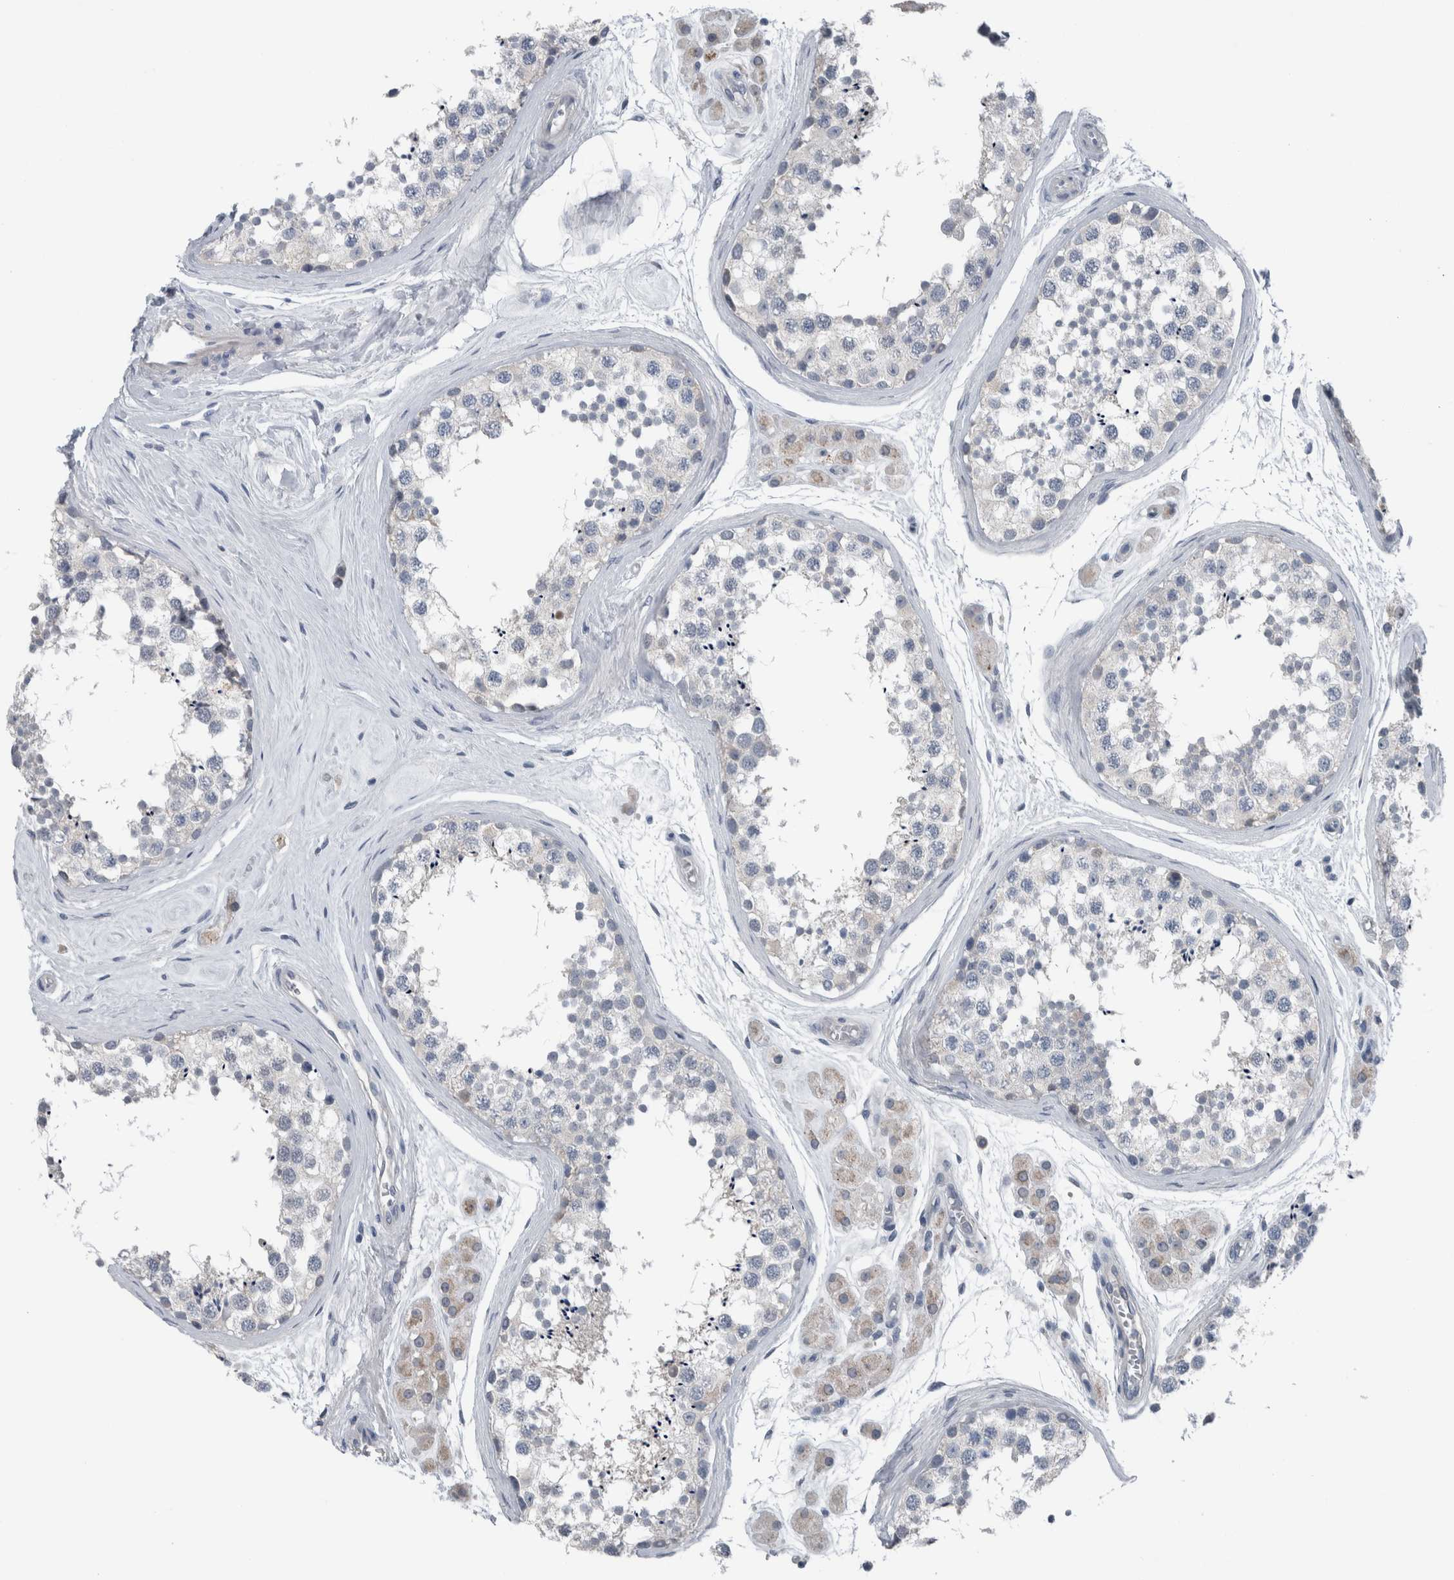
{"staining": {"intensity": "negative", "quantity": "none", "location": "none"}, "tissue": "testis", "cell_type": "Cells in seminiferous ducts", "image_type": "normal", "snomed": [{"axis": "morphology", "description": "Normal tissue, NOS"}, {"axis": "topography", "description": "Testis"}], "caption": "IHC micrograph of normal human testis stained for a protein (brown), which demonstrates no staining in cells in seminiferous ducts.", "gene": "CRNN", "patient": {"sex": "male", "age": 56}}